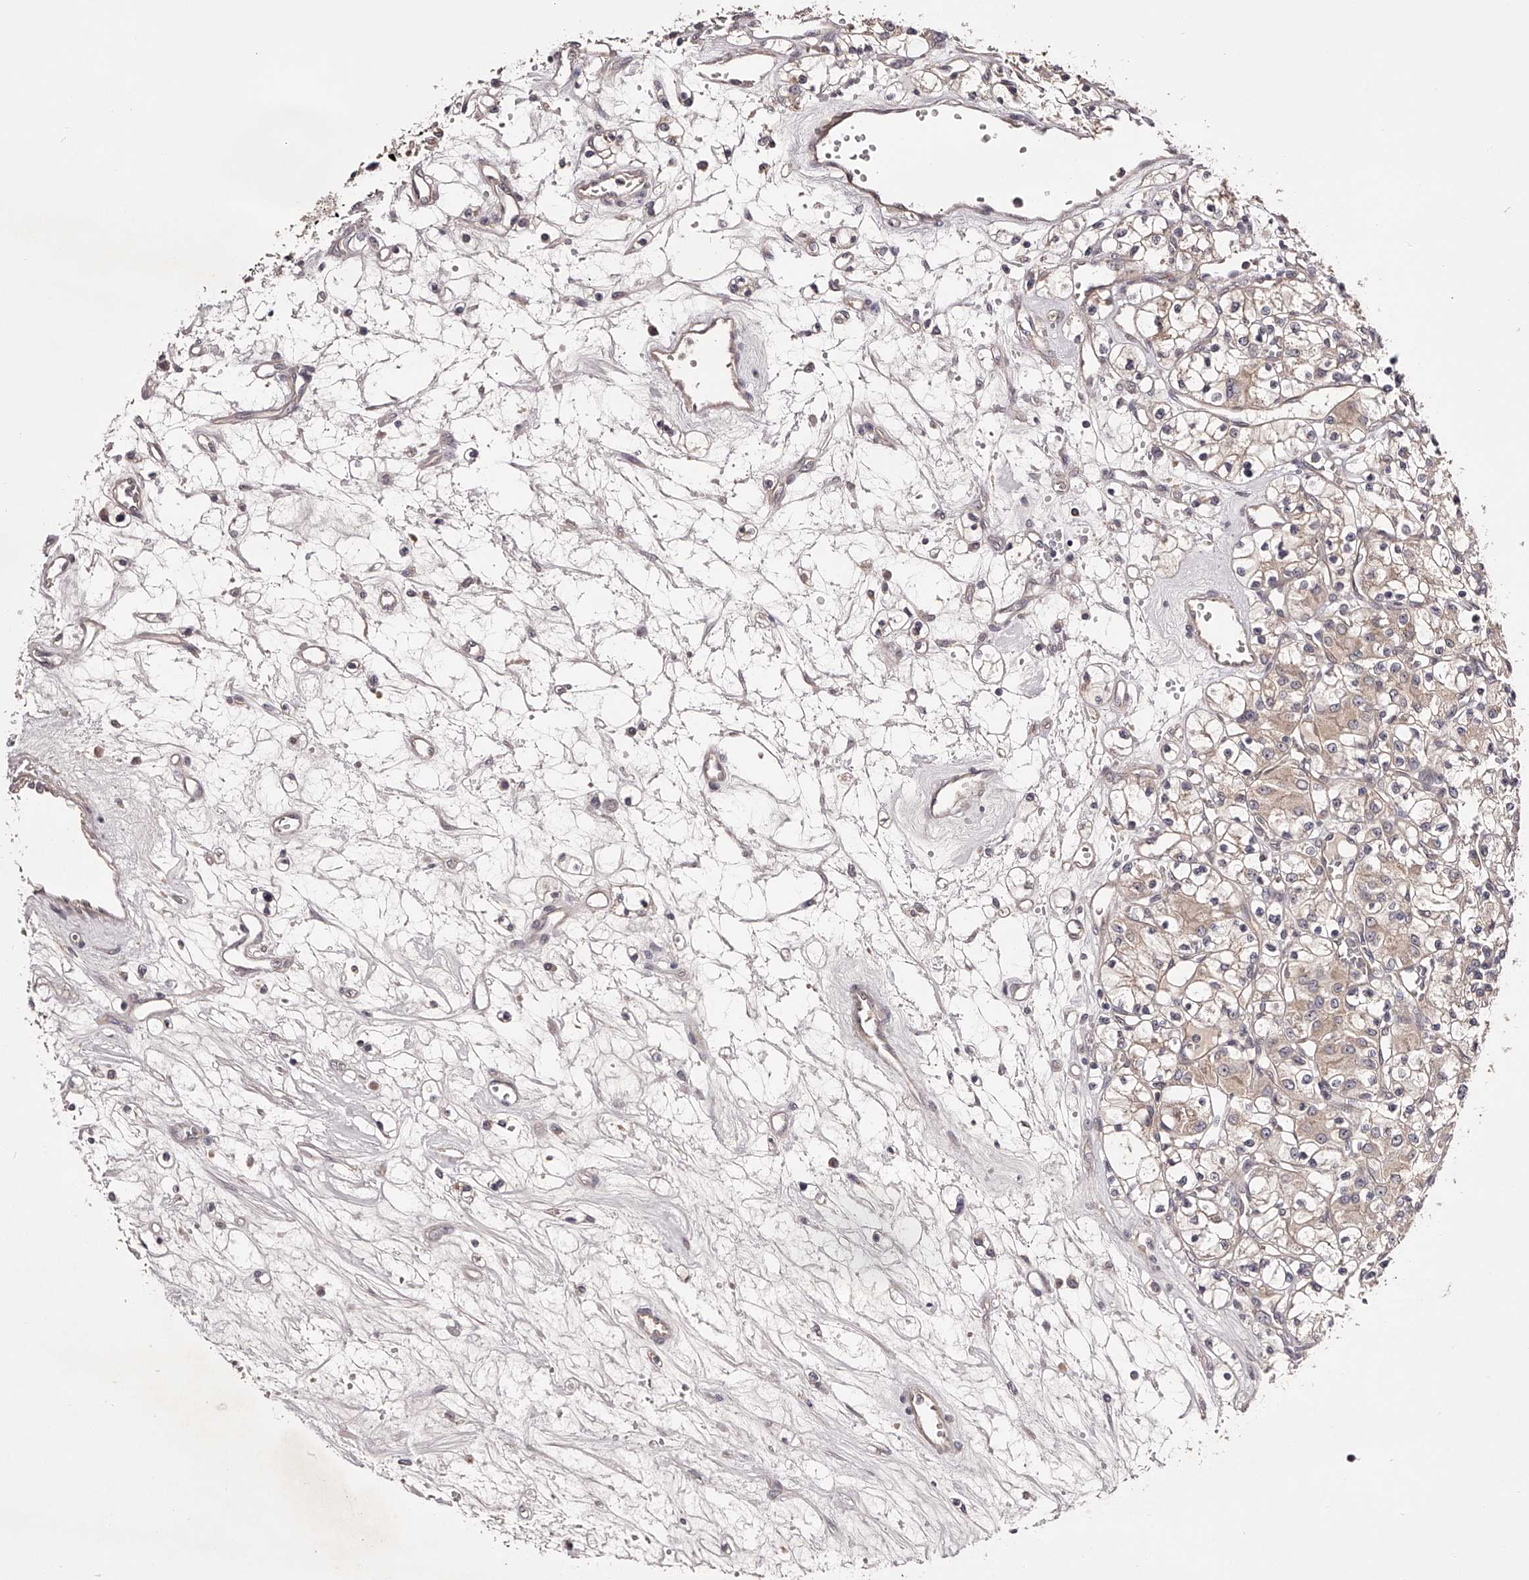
{"staining": {"intensity": "weak", "quantity": "25%-75%", "location": "cytoplasmic/membranous"}, "tissue": "renal cancer", "cell_type": "Tumor cells", "image_type": "cancer", "snomed": [{"axis": "morphology", "description": "Adenocarcinoma, NOS"}, {"axis": "topography", "description": "Kidney"}], "caption": "A brown stain labels weak cytoplasmic/membranous positivity of a protein in human renal cancer tumor cells.", "gene": "ODF2L", "patient": {"sex": "female", "age": 59}}